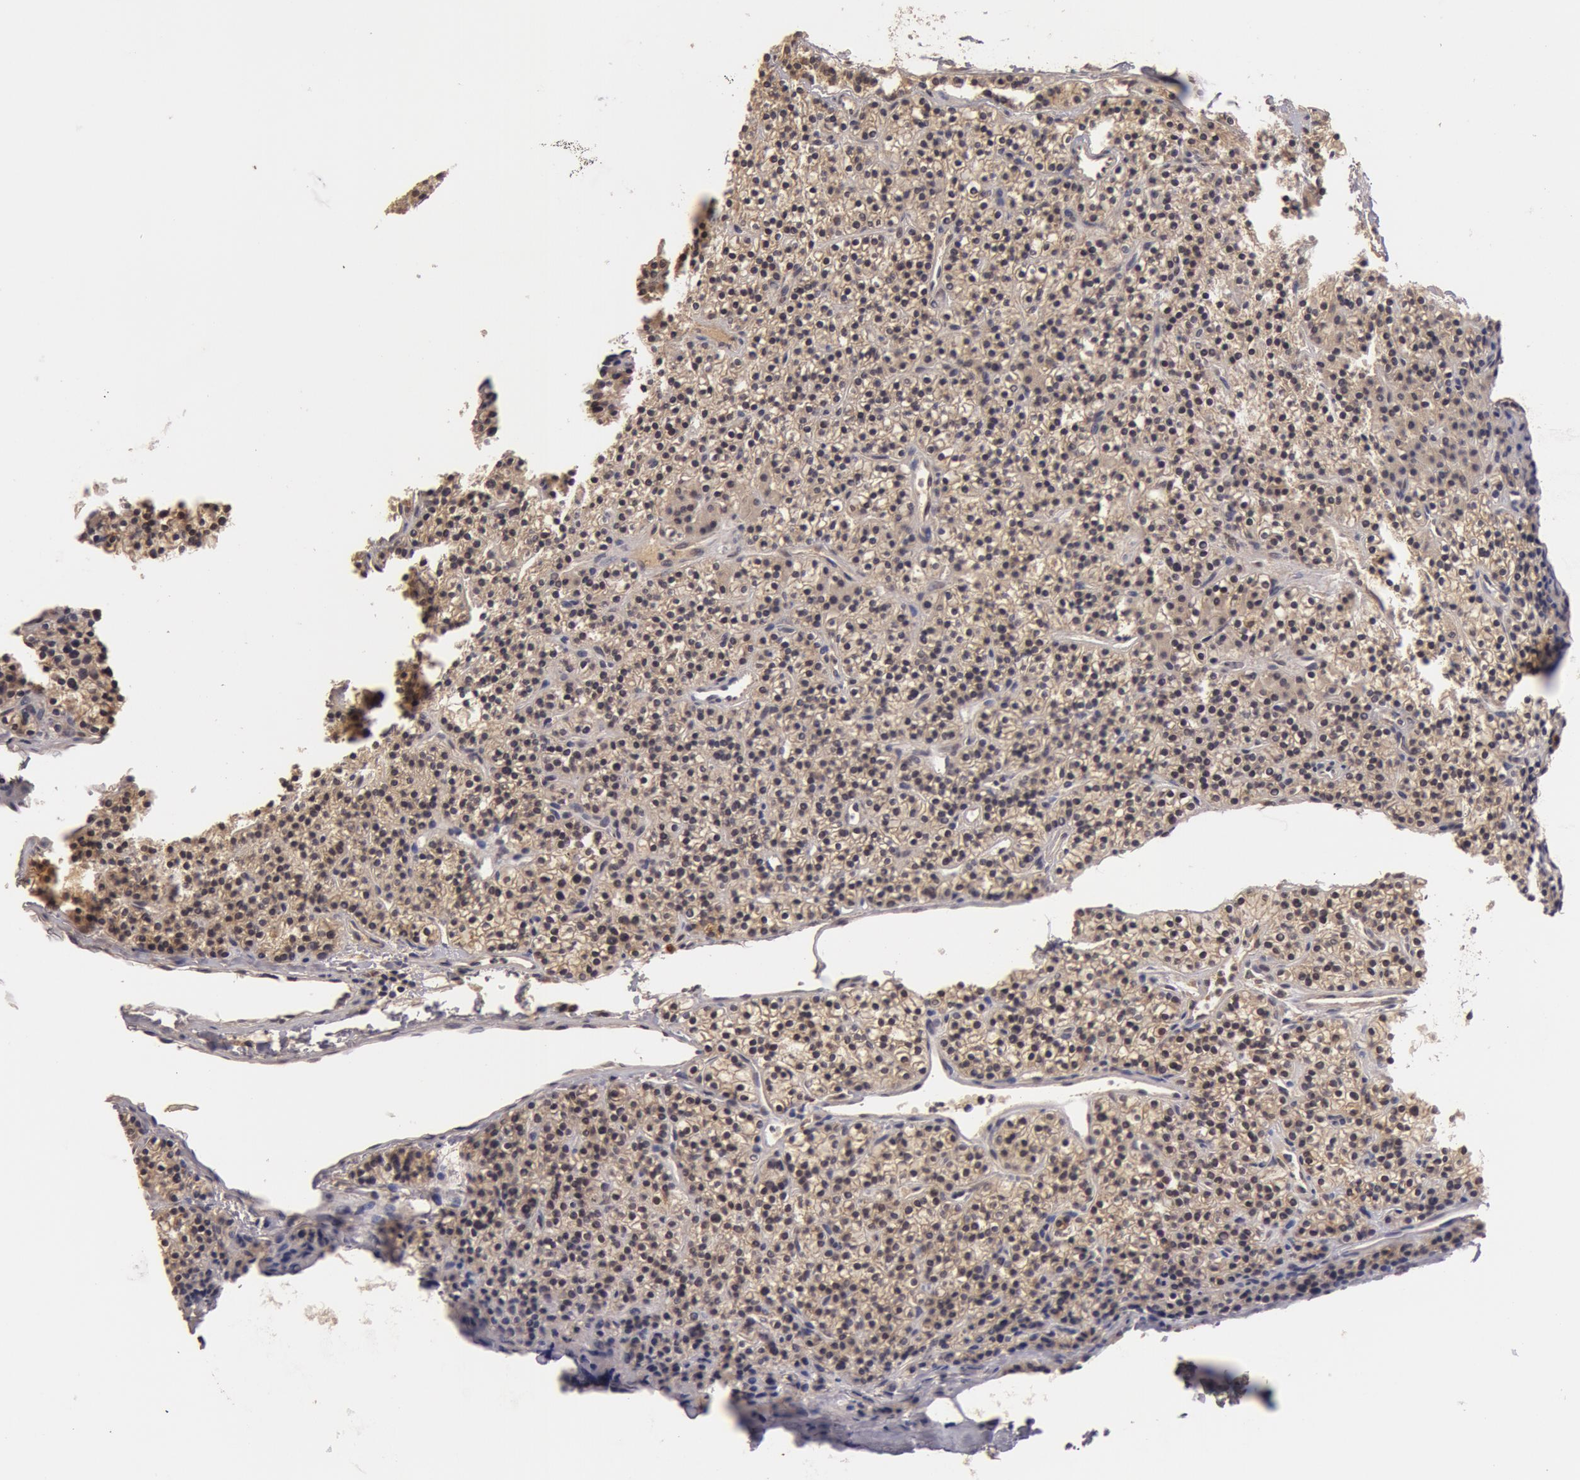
{"staining": {"intensity": "weak", "quantity": ">75%", "location": "cytoplasmic/membranous"}, "tissue": "parathyroid gland", "cell_type": "Glandular cells", "image_type": "normal", "snomed": [{"axis": "morphology", "description": "Normal tissue, NOS"}, {"axis": "topography", "description": "Parathyroid gland"}], "caption": "A high-resolution histopathology image shows immunohistochemistry staining of unremarkable parathyroid gland, which reveals weak cytoplasmic/membranous positivity in about >75% of glandular cells.", "gene": "BCHE", "patient": {"sex": "female", "age": 45}}